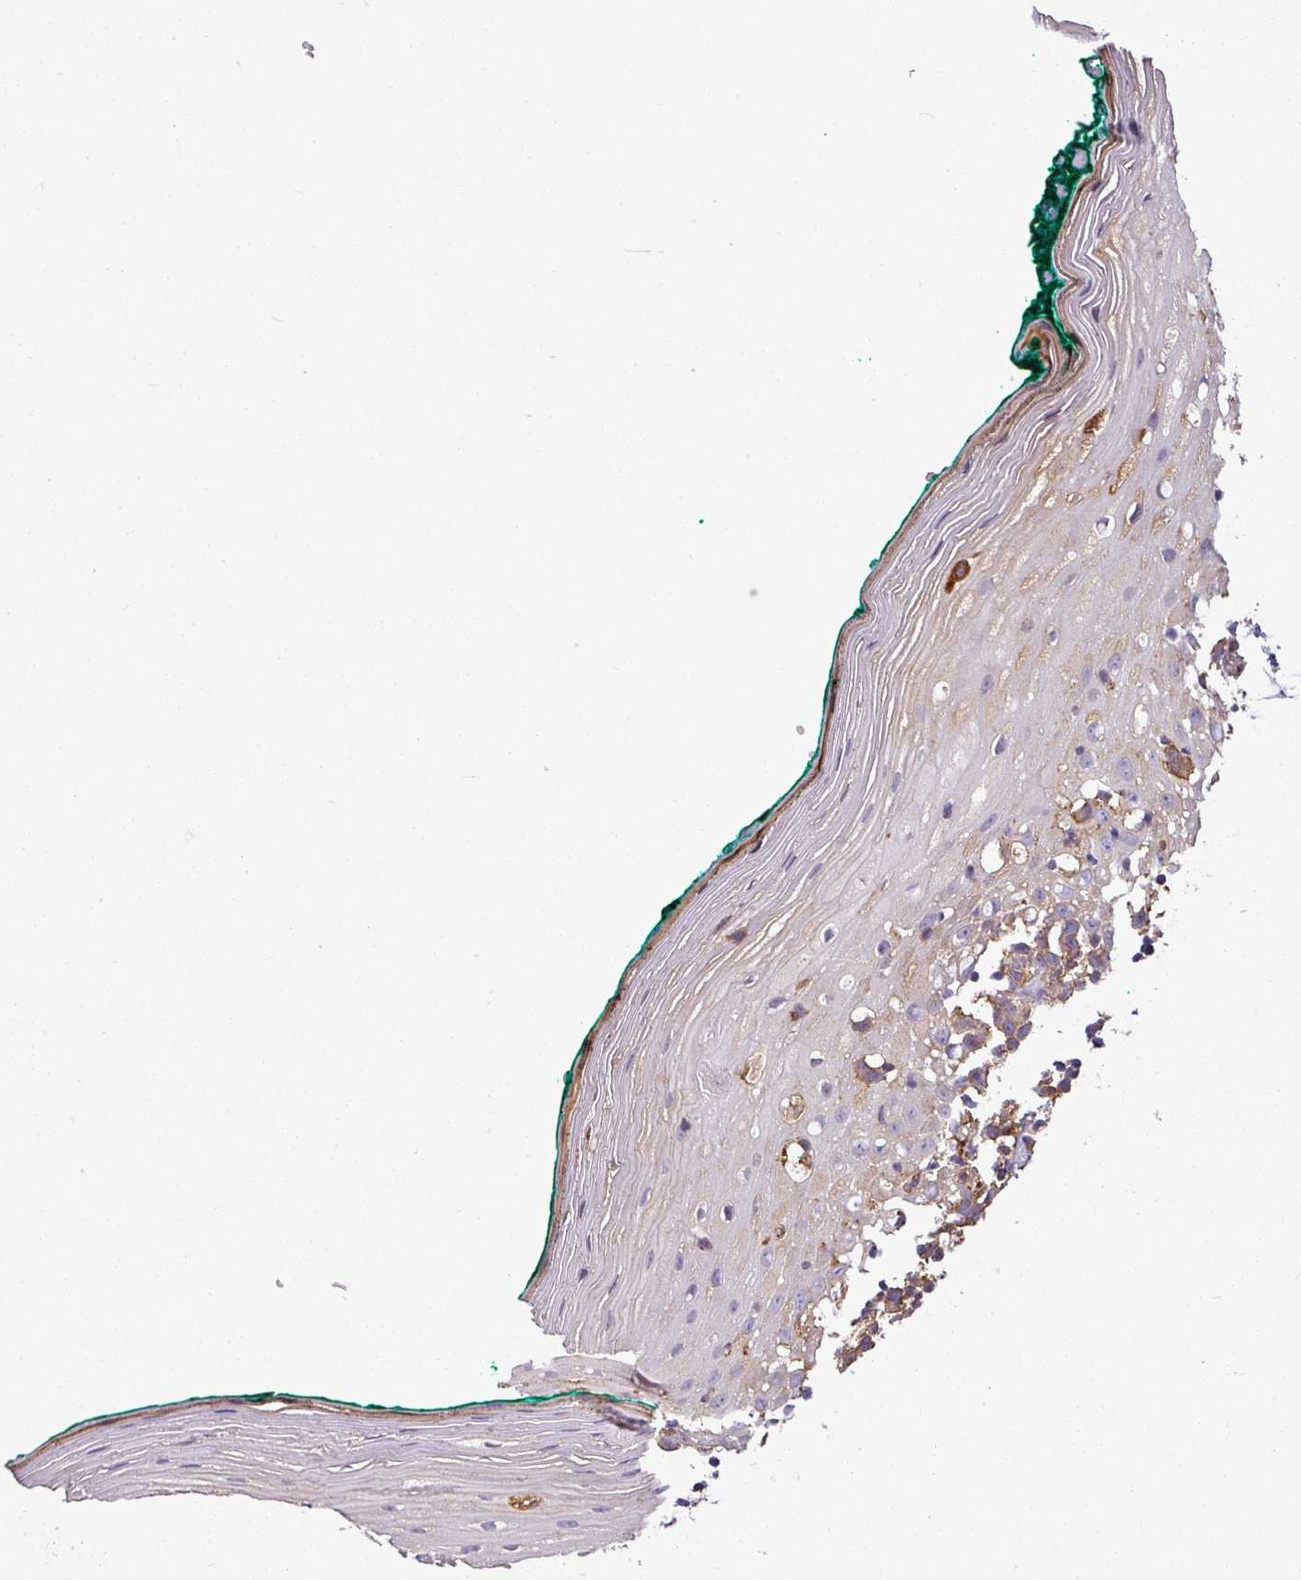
{"staining": {"intensity": "moderate", "quantity": "<25%", "location": "cytoplasmic/membranous"}, "tissue": "oral mucosa", "cell_type": "Squamous epithelial cells", "image_type": "normal", "snomed": [{"axis": "morphology", "description": "Normal tissue, NOS"}, {"axis": "topography", "description": "Oral tissue"}], "caption": "Protein staining of normal oral mucosa reveals moderate cytoplasmic/membranous expression in approximately <25% of squamous epithelial cells.", "gene": "XNDC1N", "patient": {"sex": "female", "age": 83}}